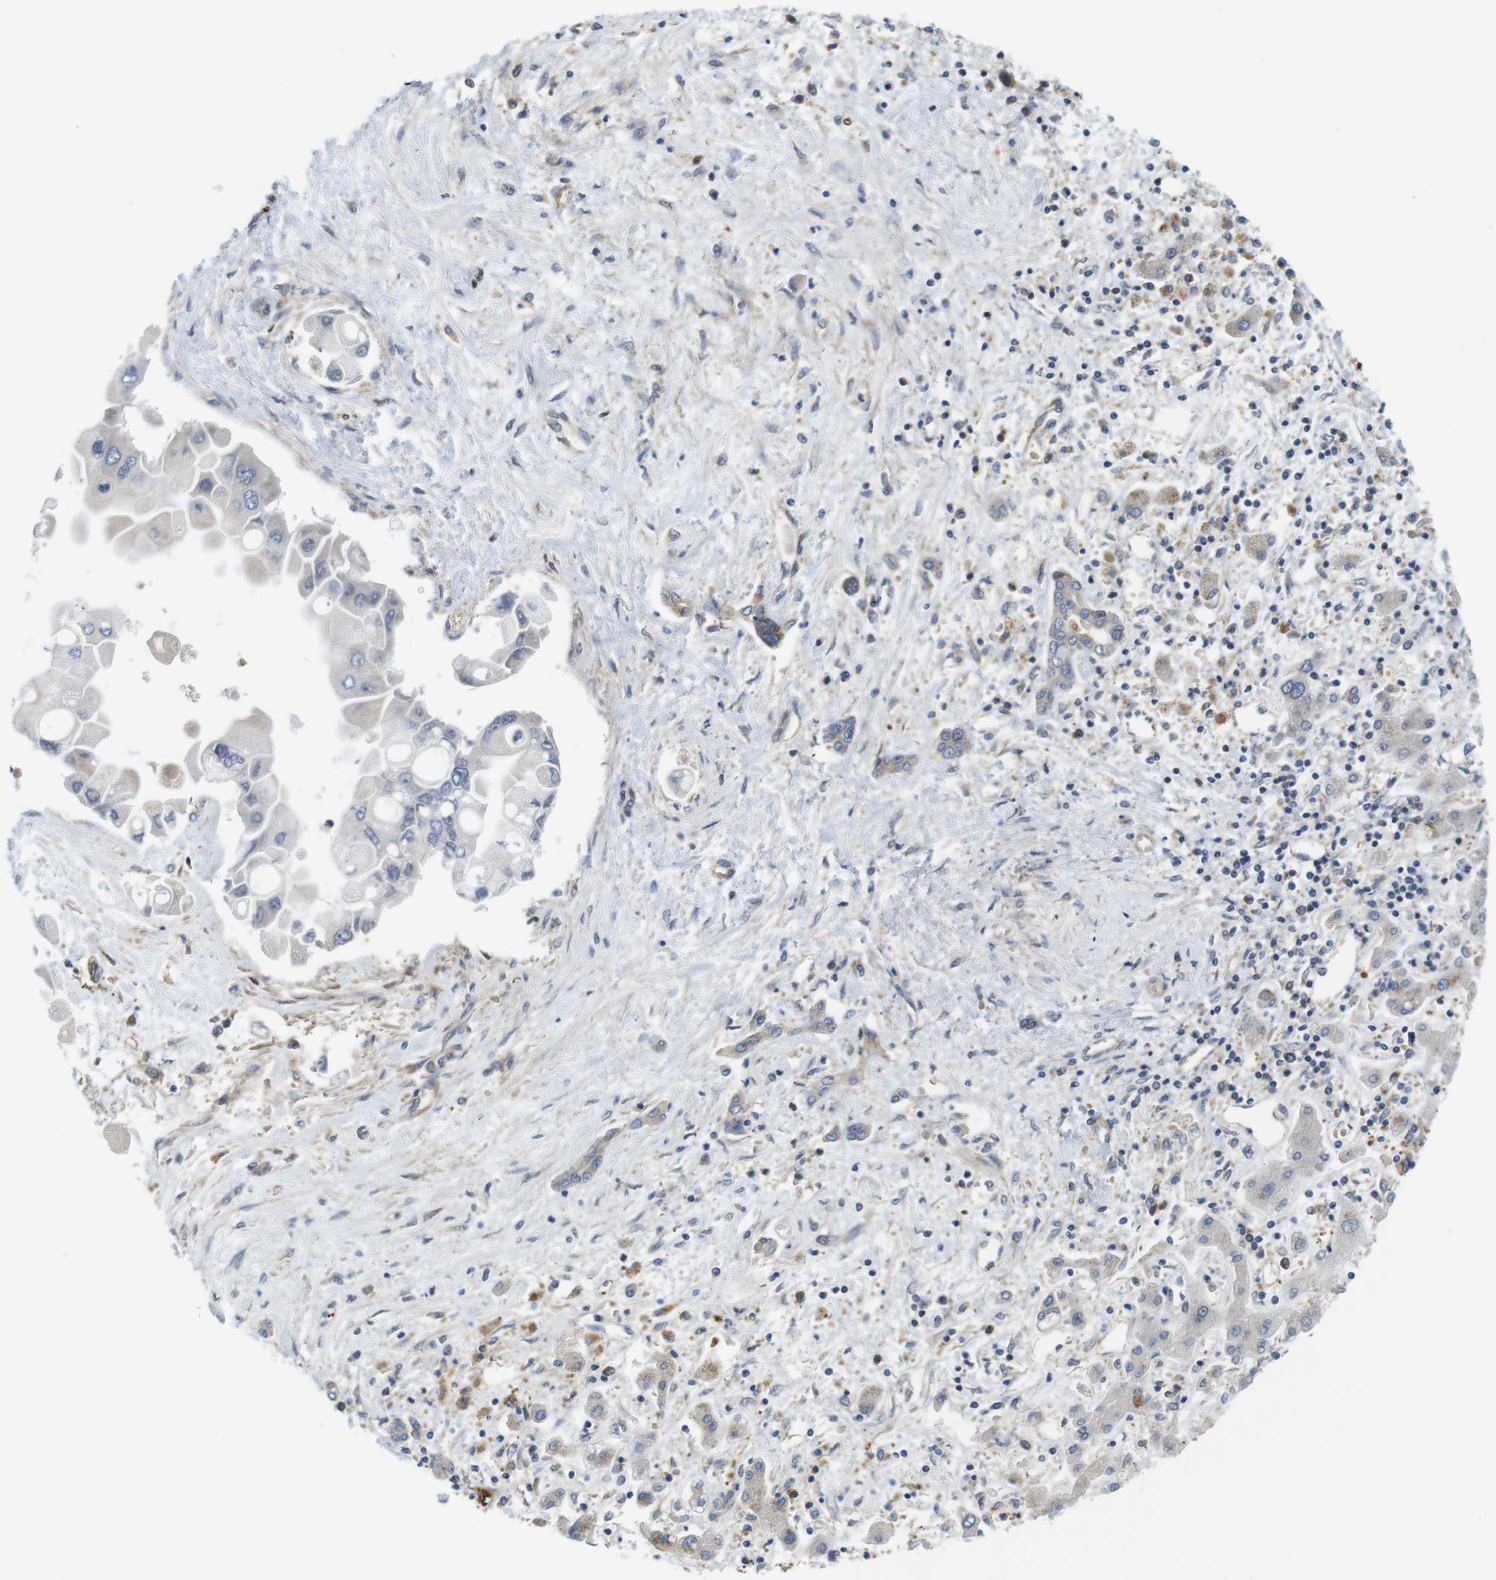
{"staining": {"intensity": "negative", "quantity": "none", "location": "none"}, "tissue": "liver cancer", "cell_type": "Tumor cells", "image_type": "cancer", "snomed": [{"axis": "morphology", "description": "Cholangiocarcinoma"}, {"axis": "topography", "description": "Liver"}], "caption": "DAB immunohistochemical staining of liver cholangiocarcinoma reveals no significant staining in tumor cells.", "gene": "HERPUD2", "patient": {"sex": "male", "age": 50}}